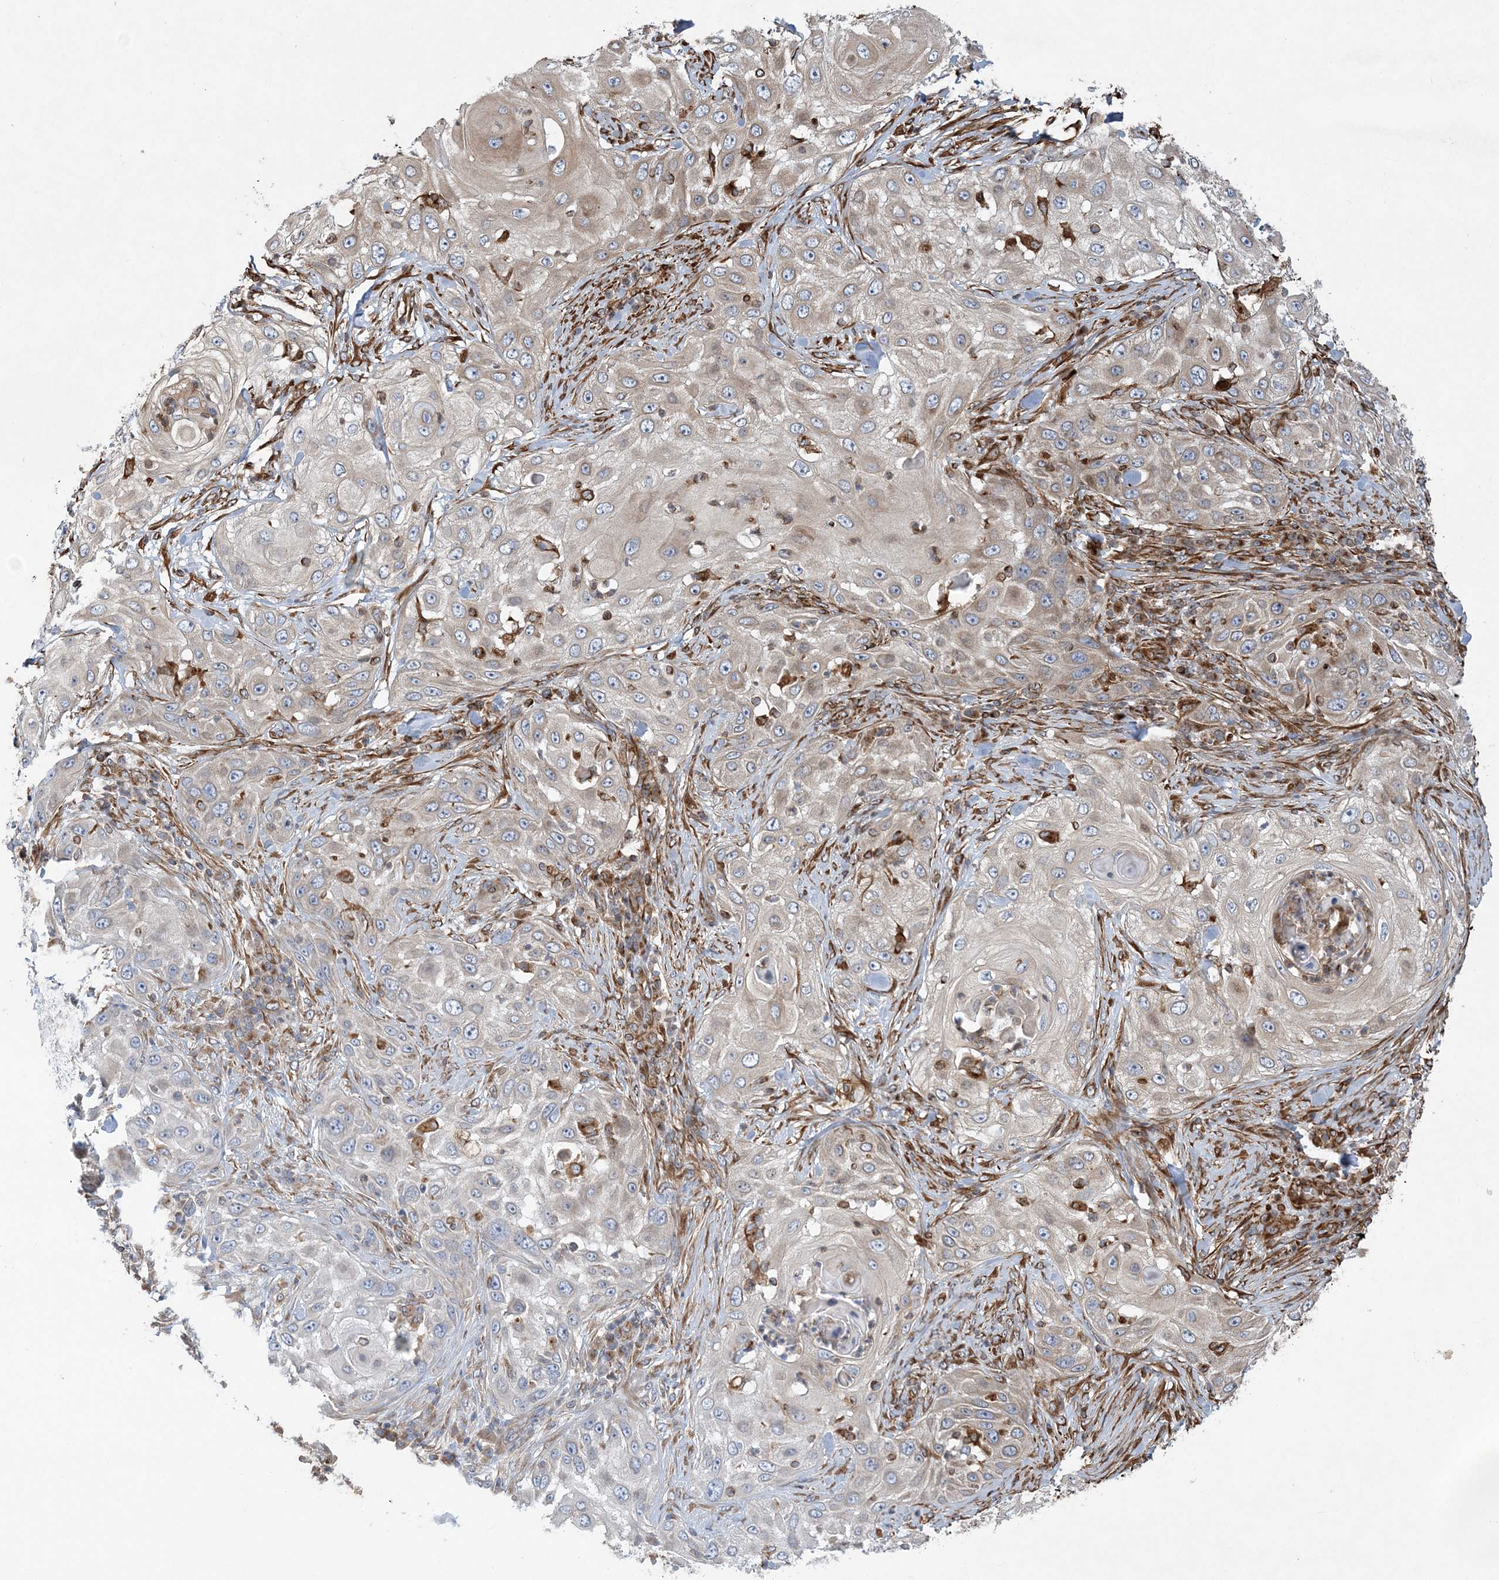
{"staining": {"intensity": "weak", "quantity": "<25%", "location": "cytoplasmic/membranous"}, "tissue": "skin cancer", "cell_type": "Tumor cells", "image_type": "cancer", "snomed": [{"axis": "morphology", "description": "Squamous cell carcinoma, NOS"}, {"axis": "topography", "description": "Skin"}], "caption": "This is a histopathology image of immunohistochemistry staining of skin squamous cell carcinoma, which shows no expression in tumor cells.", "gene": "FAM114A2", "patient": {"sex": "female", "age": 44}}